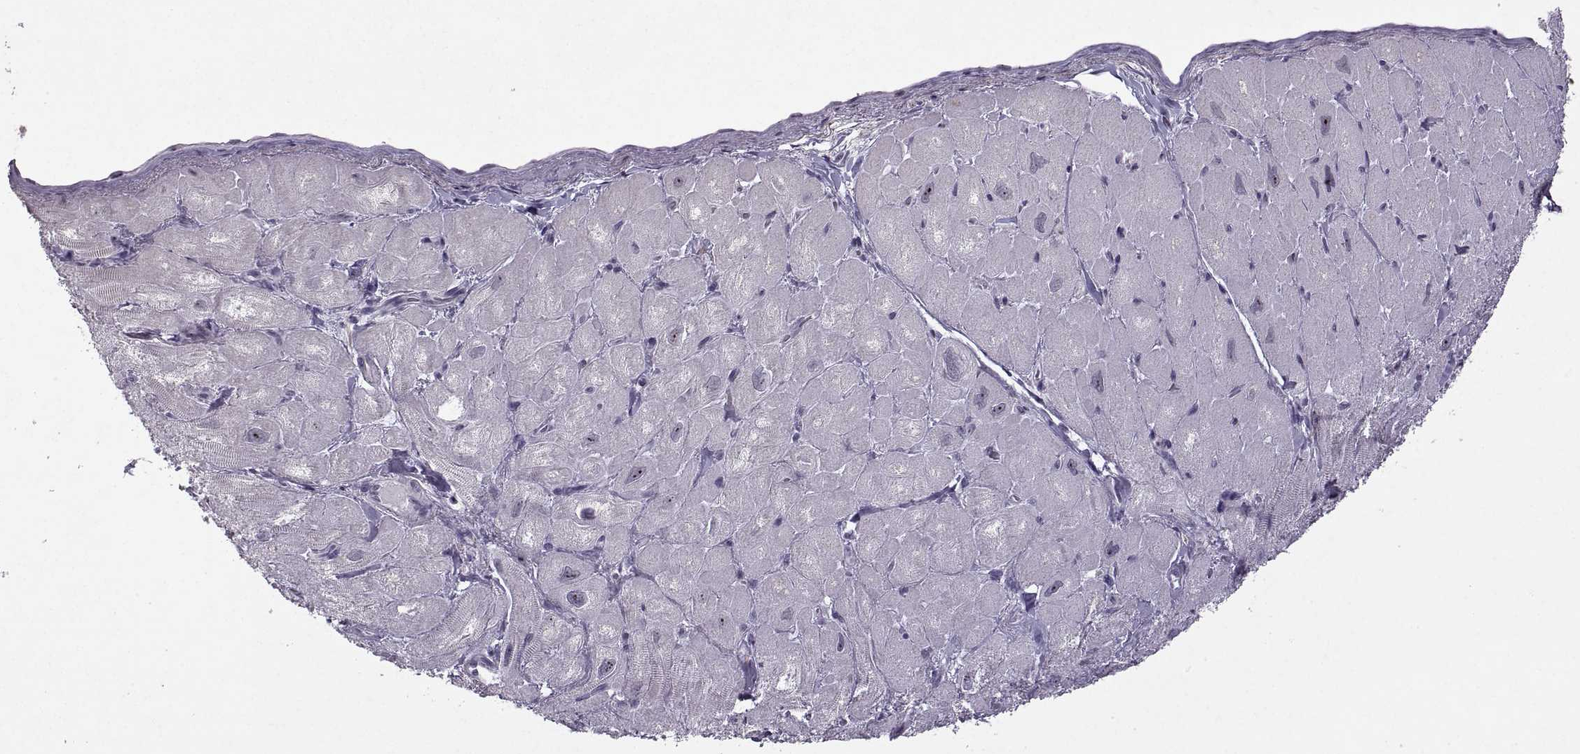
{"staining": {"intensity": "strong", "quantity": "<25%", "location": "nuclear"}, "tissue": "heart muscle", "cell_type": "Cardiomyocytes", "image_type": "normal", "snomed": [{"axis": "morphology", "description": "Normal tissue, NOS"}, {"axis": "topography", "description": "Heart"}], "caption": "DAB (3,3'-diaminobenzidine) immunohistochemical staining of benign heart muscle reveals strong nuclear protein staining in approximately <25% of cardiomyocytes.", "gene": "SINHCAF", "patient": {"sex": "male", "age": 60}}